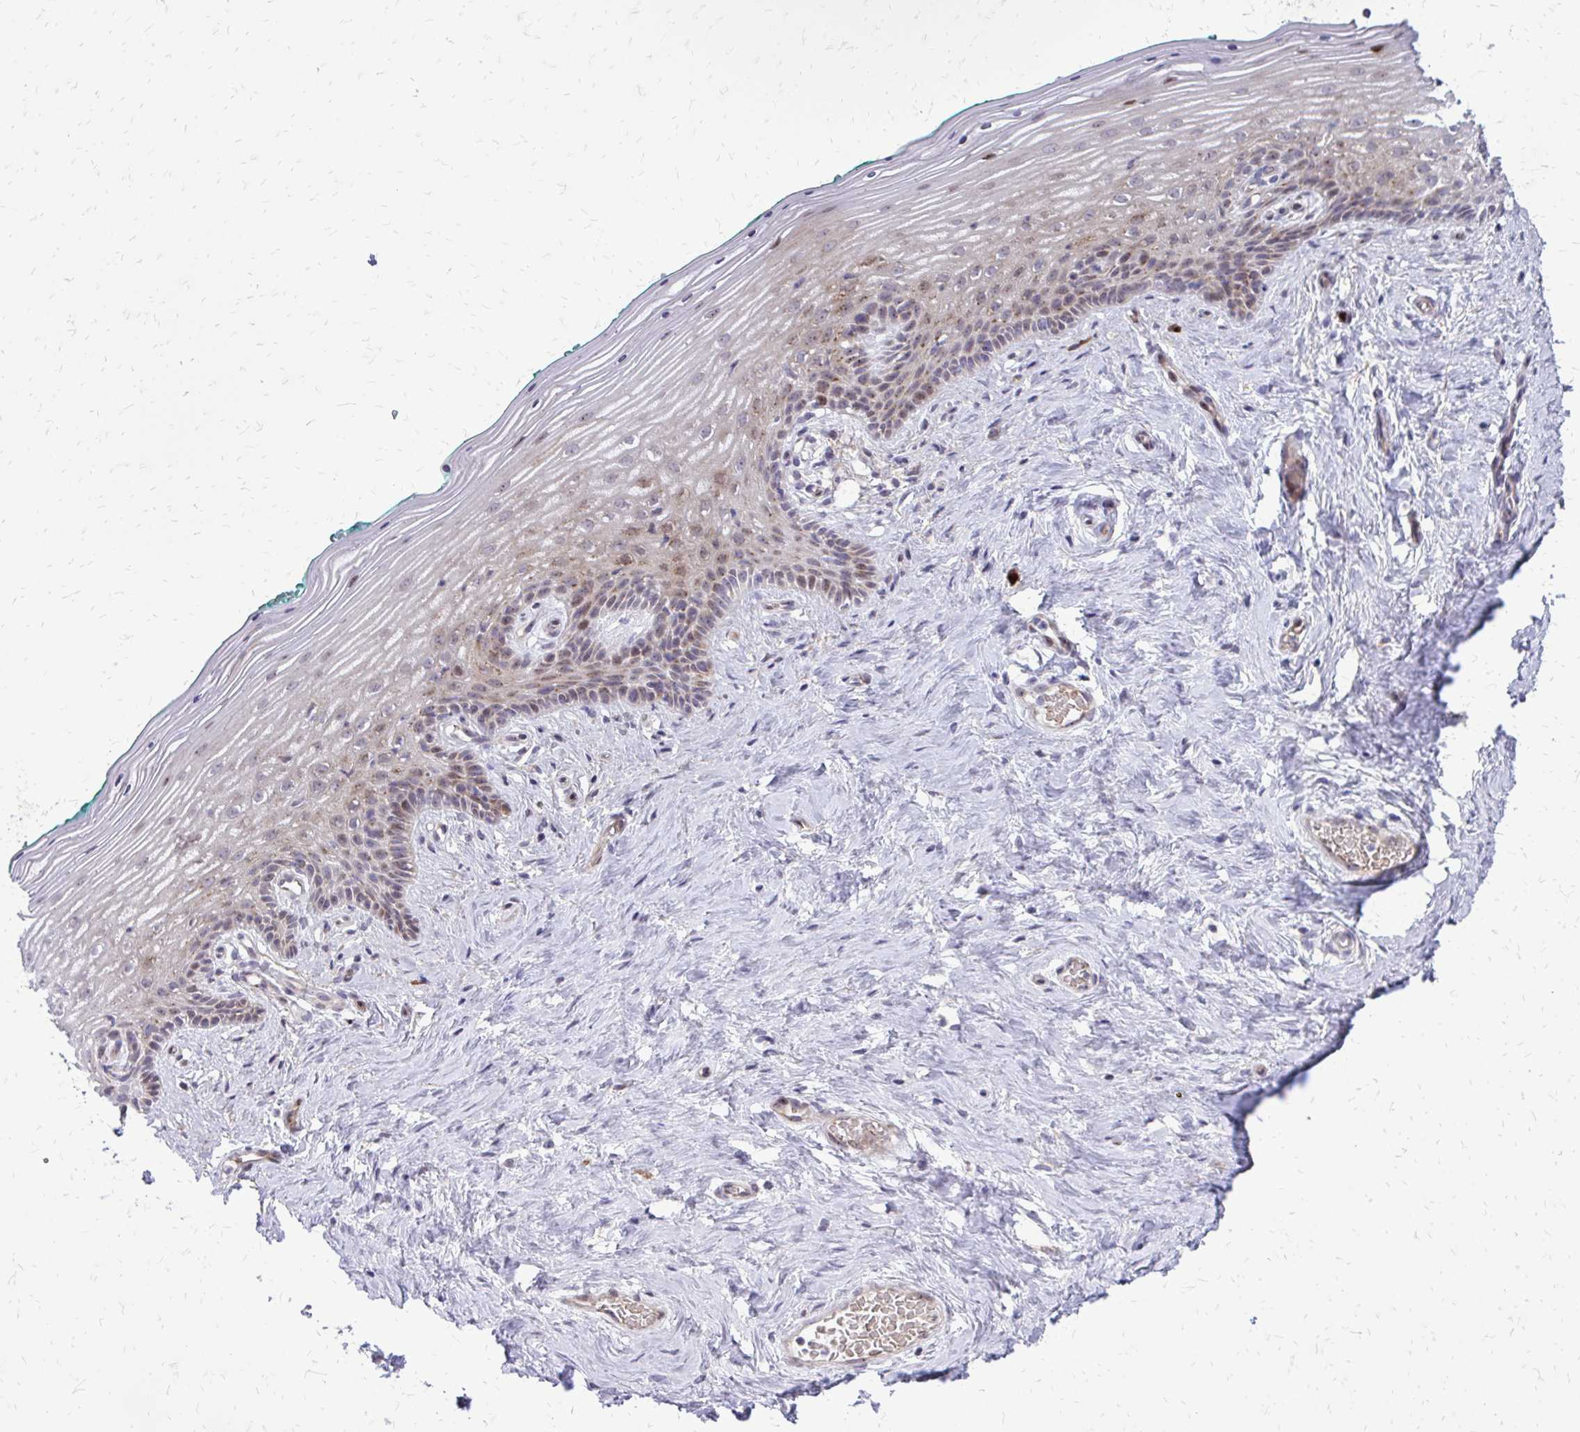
{"staining": {"intensity": "weak", "quantity": "<25%", "location": "cytoplasmic/membranous"}, "tissue": "vagina", "cell_type": "Squamous epithelial cells", "image_type": "normal", "snomed": [{"axis": "morphology", "description": "Normal tissue, NOS"}, {"axis": "topography", "description": "Vagina"}], "caption": "The histopathology image exhibits no significant staining in squamous epithelial cells of vagina. (Stains: DAB (3,3'-diaminobenzidine) IHC with hematoxylin counter stain, Microscopy: brightfield microscopy at high magnification).", "gene": "FUNDC2", "patient": {"sex": "female", "age": 45}}